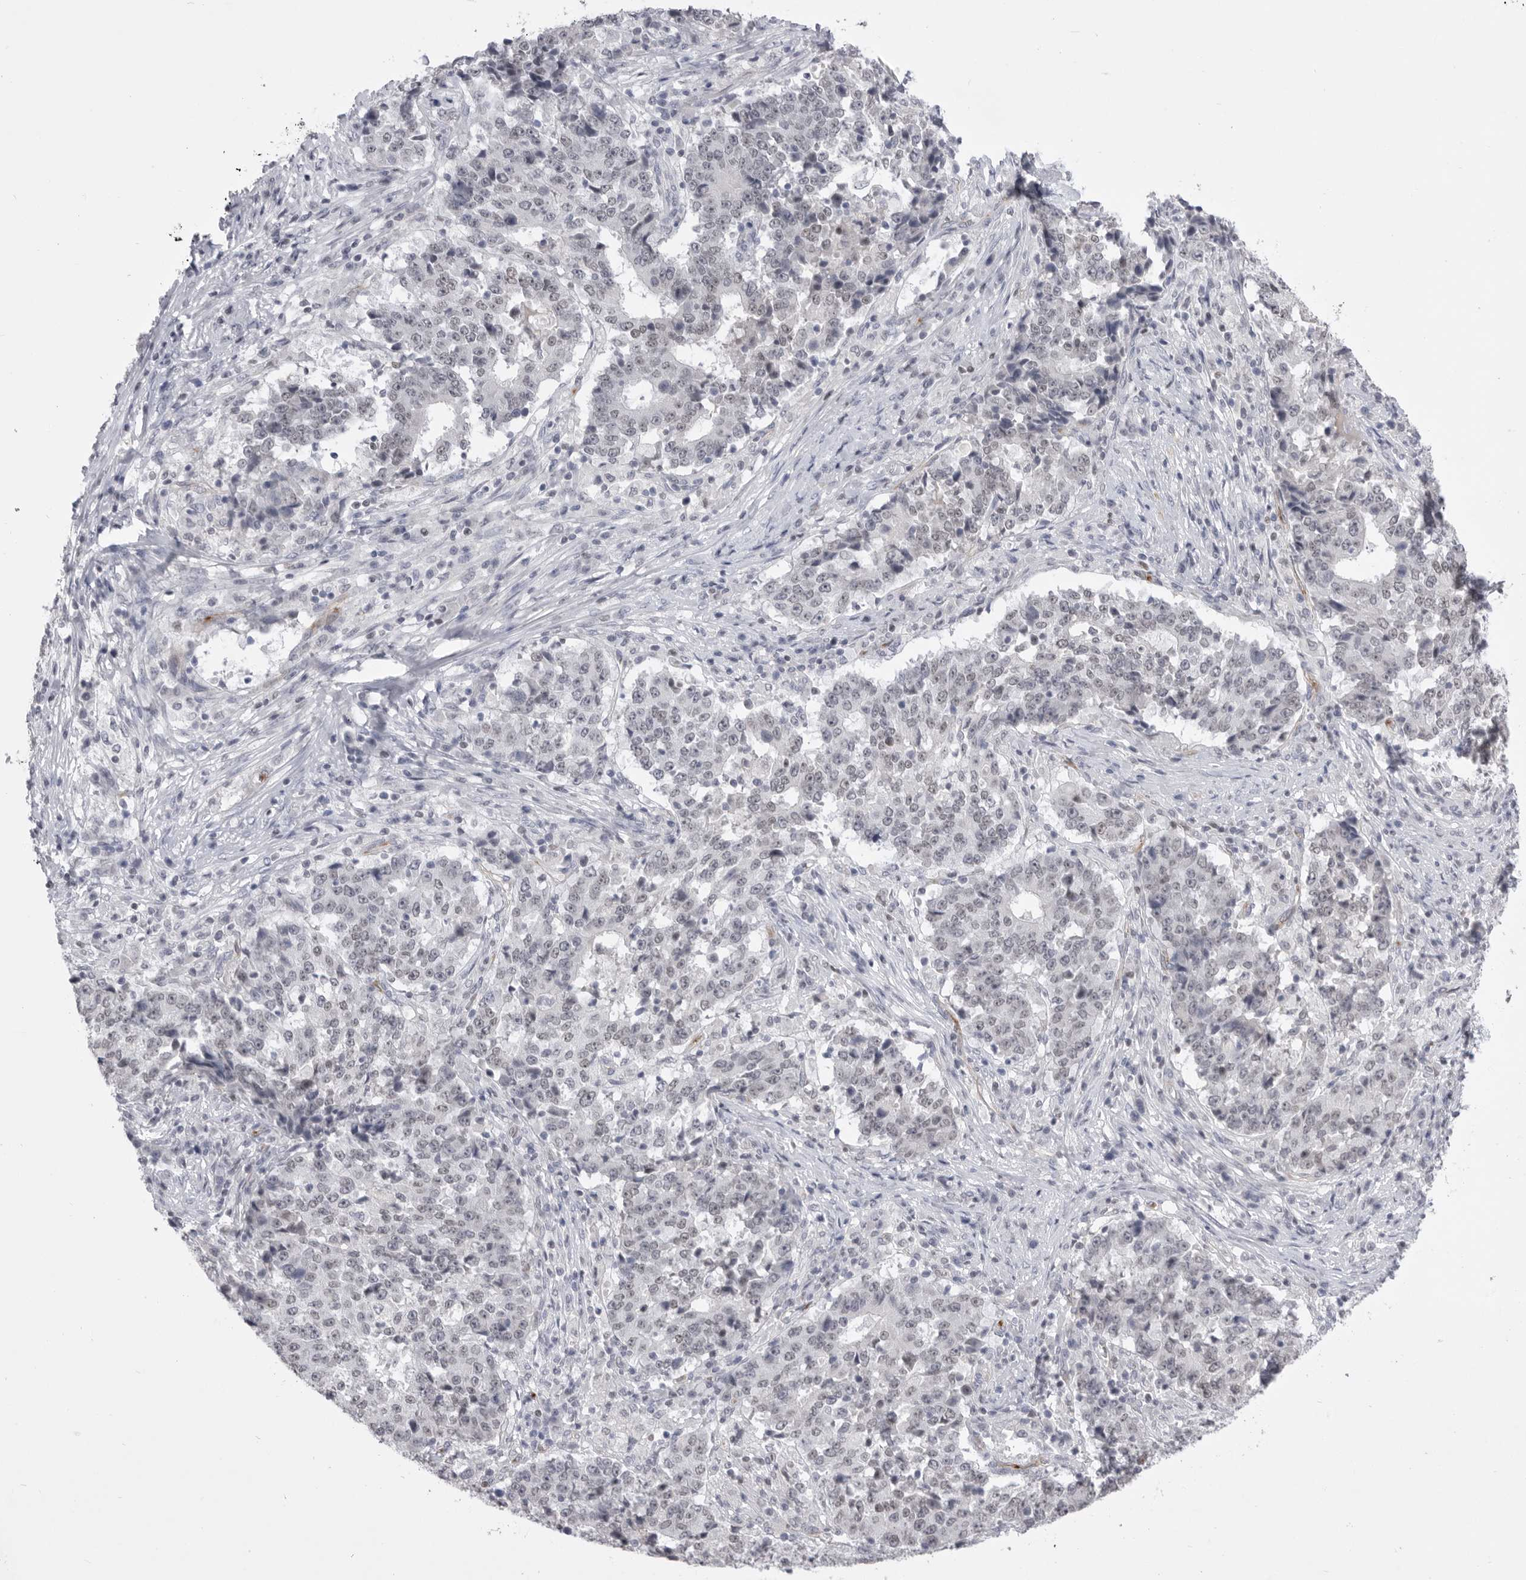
{"staining": {"intensity": "negative", "quantity": "none", "location": "none"}, "tissue": "stomach cancer", "cell_type": "Tumor cells", "image_type": "cancer", "snomed": [{"axis": "morphology", "description": "Adenocarcinoma, NOS"}, {"axis": "topography", "description": "Stomach"}], "caption": "IHC histopathology image of neoplastic tissue: human stomach cancer (adenocarcinoma) stained with DAB shows no significant protein expression in tumor cells.", "gene": "ZBTB7B", "patient": {"sex": "male", "age": 59}}